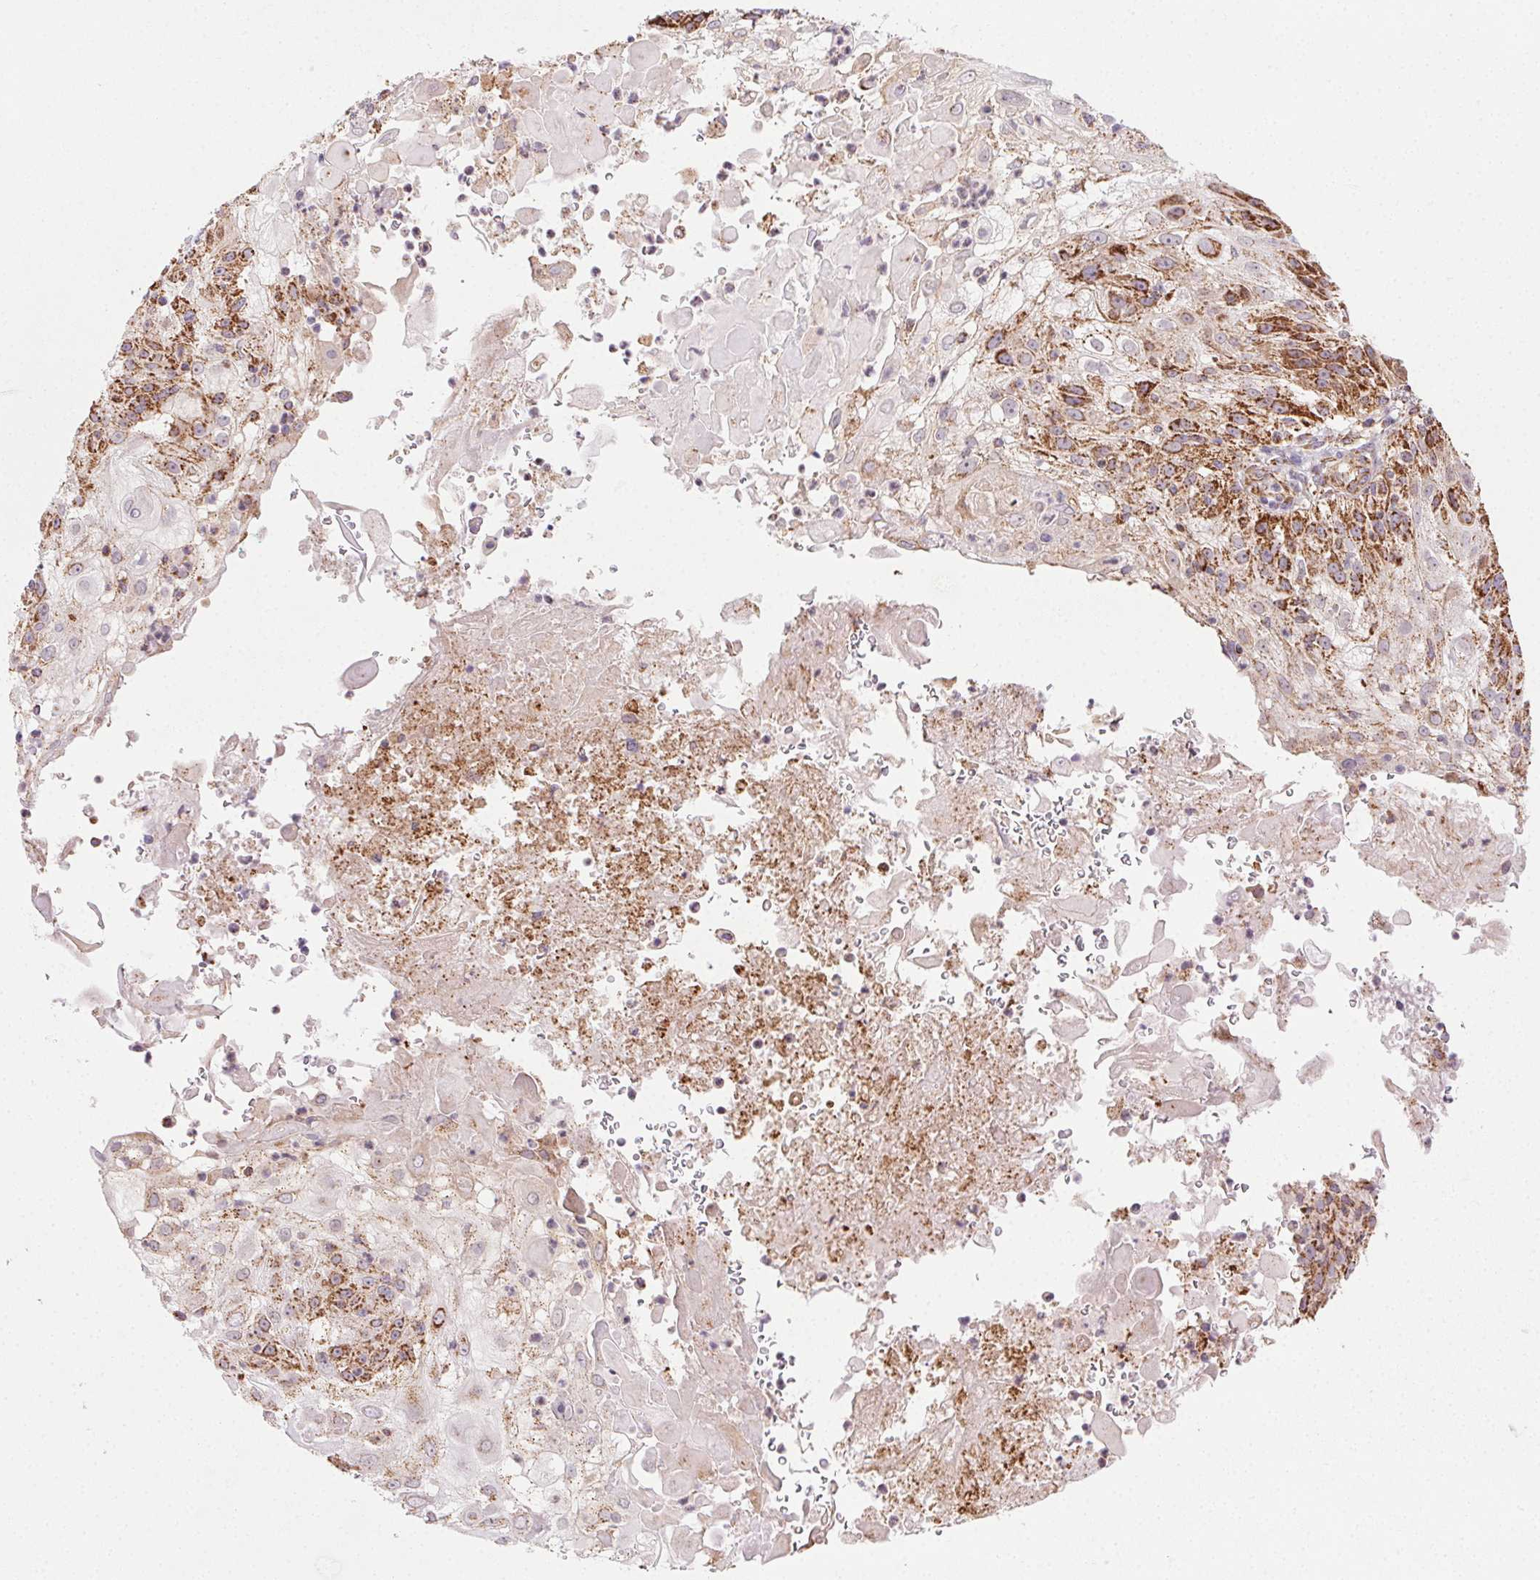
{"staining": {"intensity": "strong", "quantity": "25%-75%", "location": "cytoplasmic/membranous"}, "tissue": "skin cancer", "cell_type": "Tumor cells", "image_type": "cancer", "snomed": [{"axis": "morphology", "description": "Normal tissue, NOS"}, {"axis": "morphology", "description": "Squamous cell carcinoma, NOS"}, {"axis": "topography", "description": "Skin"}], "caption": "Human skin squamous cell carcinoma stained with a brown dye demonstrates strong cytoplasmic/membranous positive positivity in about 25%-75% of tumor cells.", "gene": "CLPB", "patient": {"sex": "female", "age": 83}}